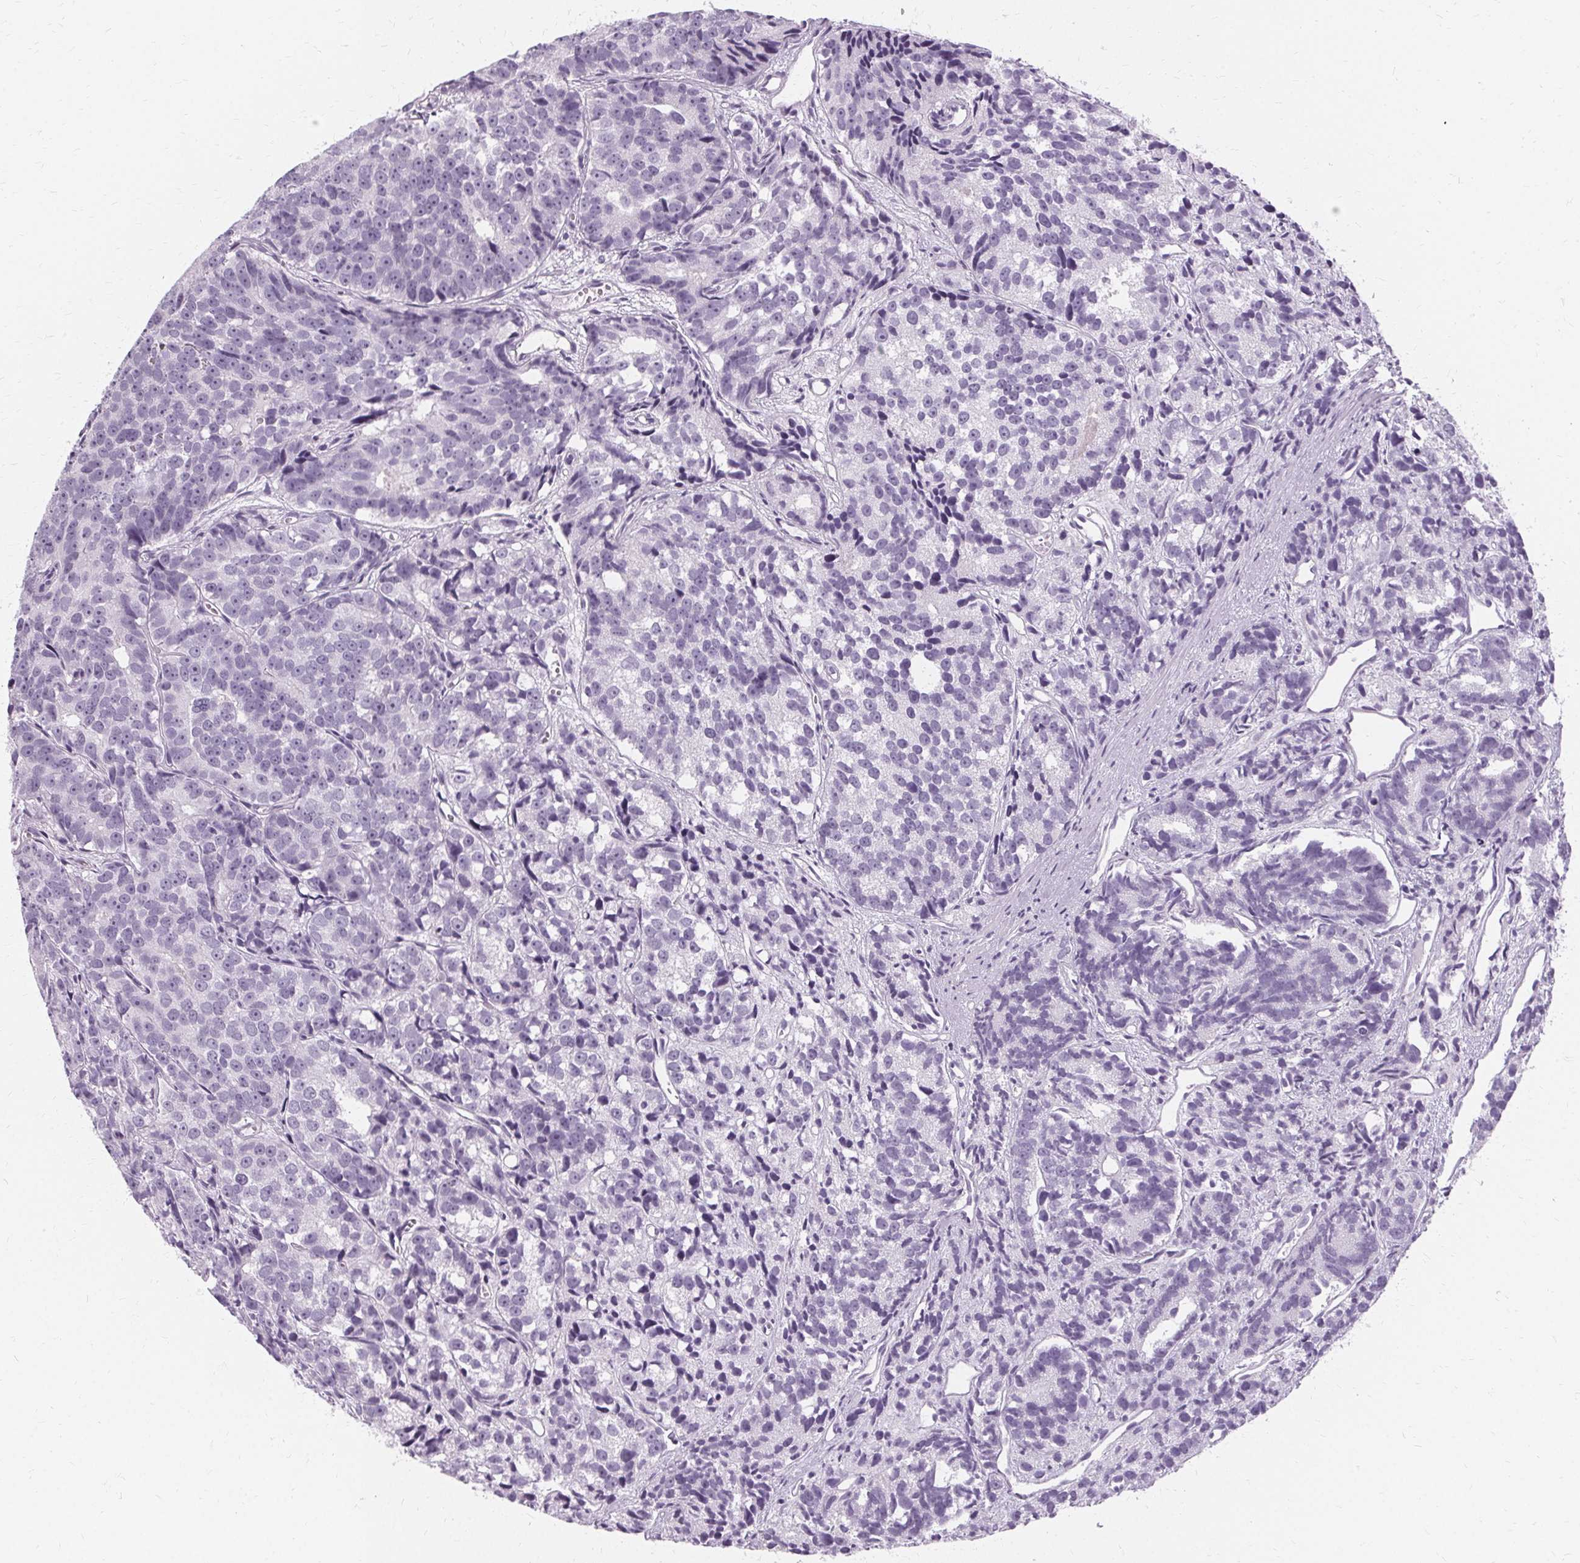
{"staining": {"intensity": "negative", "quantity": "none", "location": "none"}, "tissue": "prostate cancer", "cell_type": "Tumor cells", "image_type": "cancer", "snomed": [{"axis": "morphology", "description": "Adenocarcinoma, High grade"}, {"axis": "topography", "description": "Prostate"}], "caption": "Tumor cells show no significant staining in prostate cancer.", "gene": "KRT6C", "patient": {"sex": "male", "age": 77}}